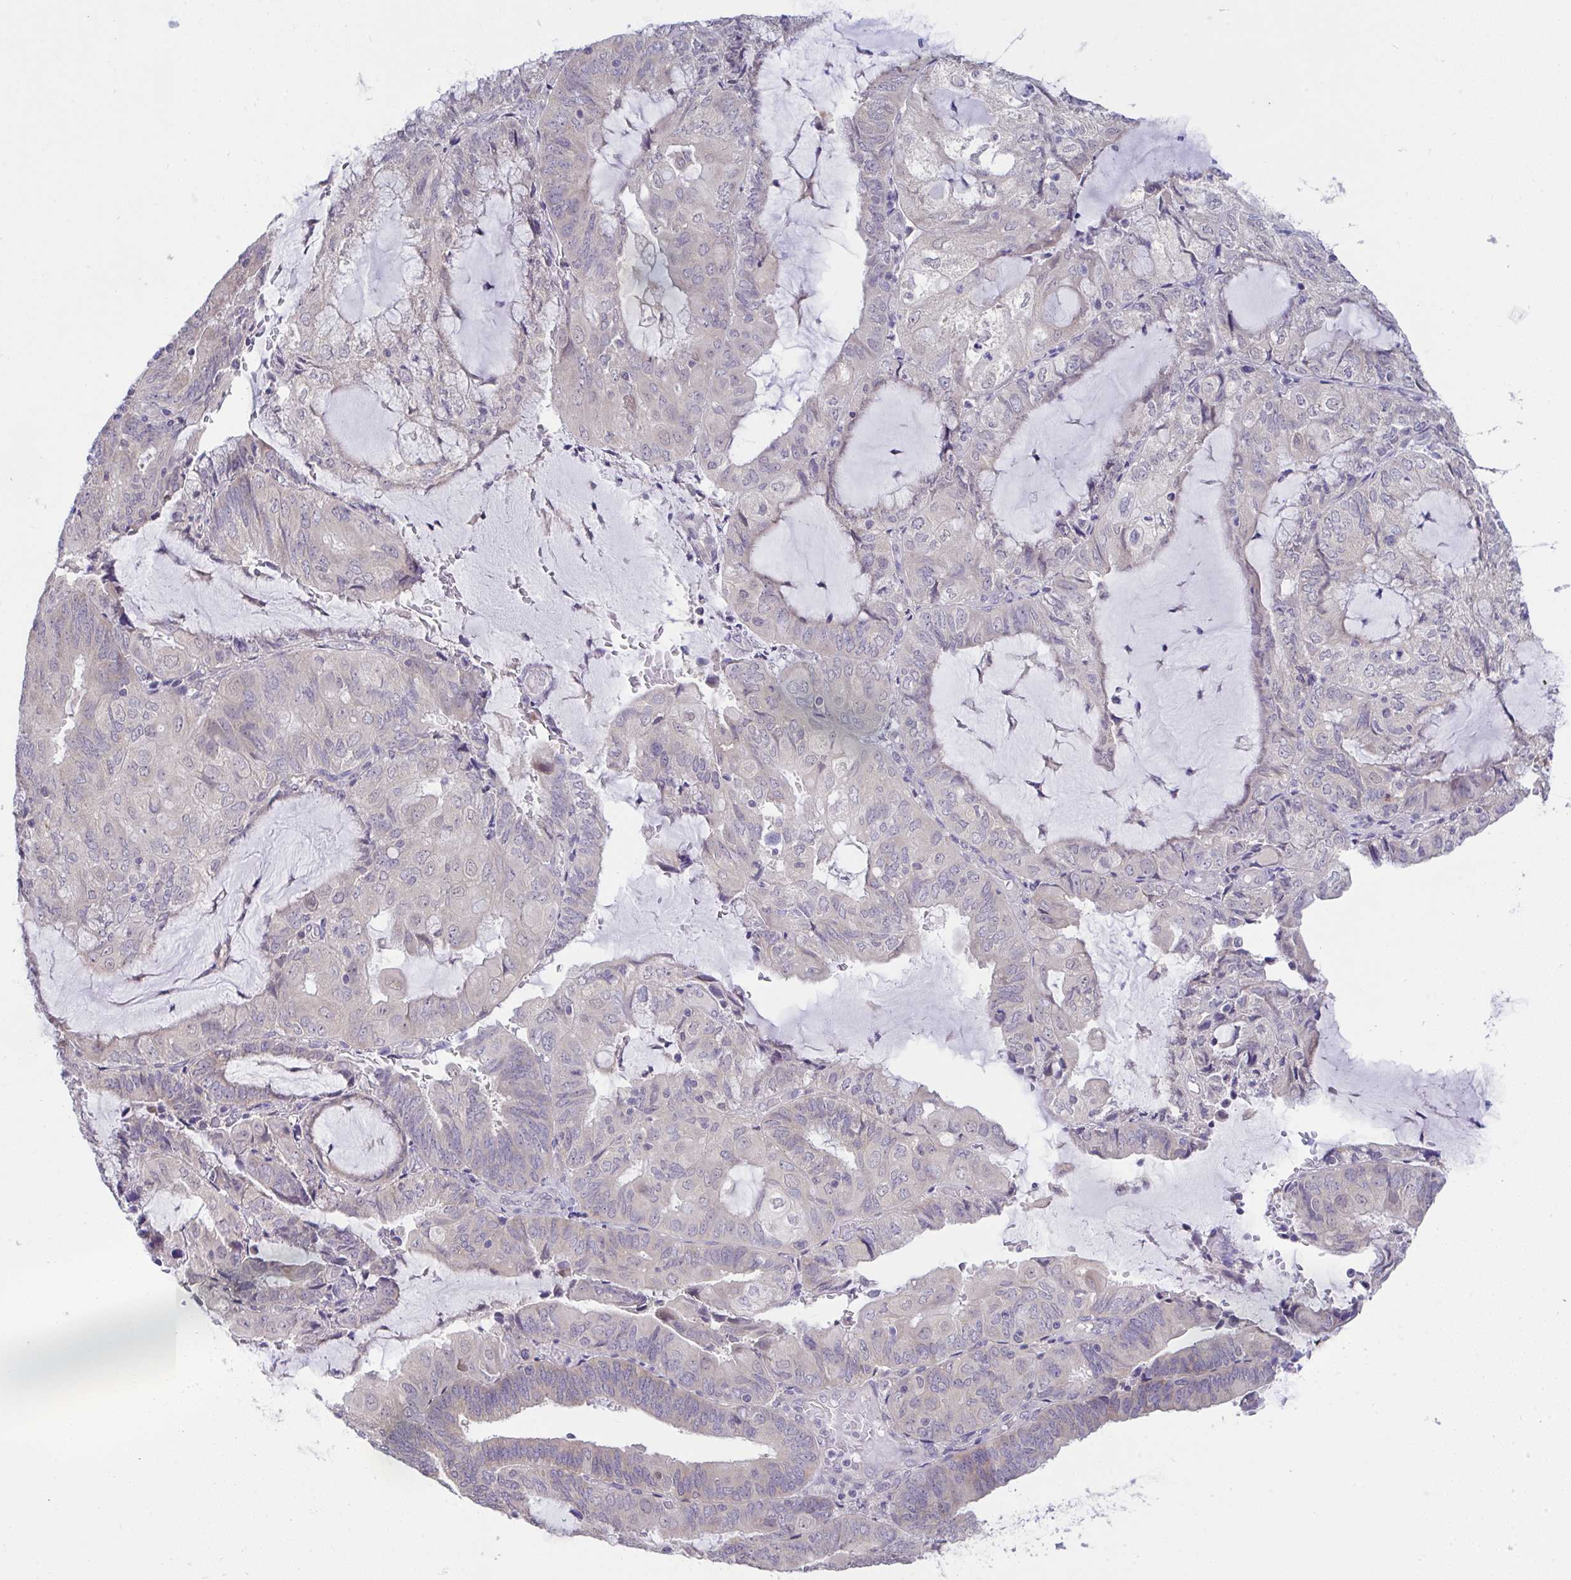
{"staining": {"intensity": "negative", "quantity": "none", "location": "none"}, "tissue": "endometrial cancer", "cell_type": "Tumor cells", "image_type": "cancer", "snomed": [{"axis": "morphology", "description": "Adenocarcinoma, NOS"}, {"axis": "topography", "description": "Endometrium"}], "caption": "Tumor cells are negative for brown protein staining in endometrial cancer.", "gene": "TMEM41A", "patient": {"sex": "female", "age": 81}}